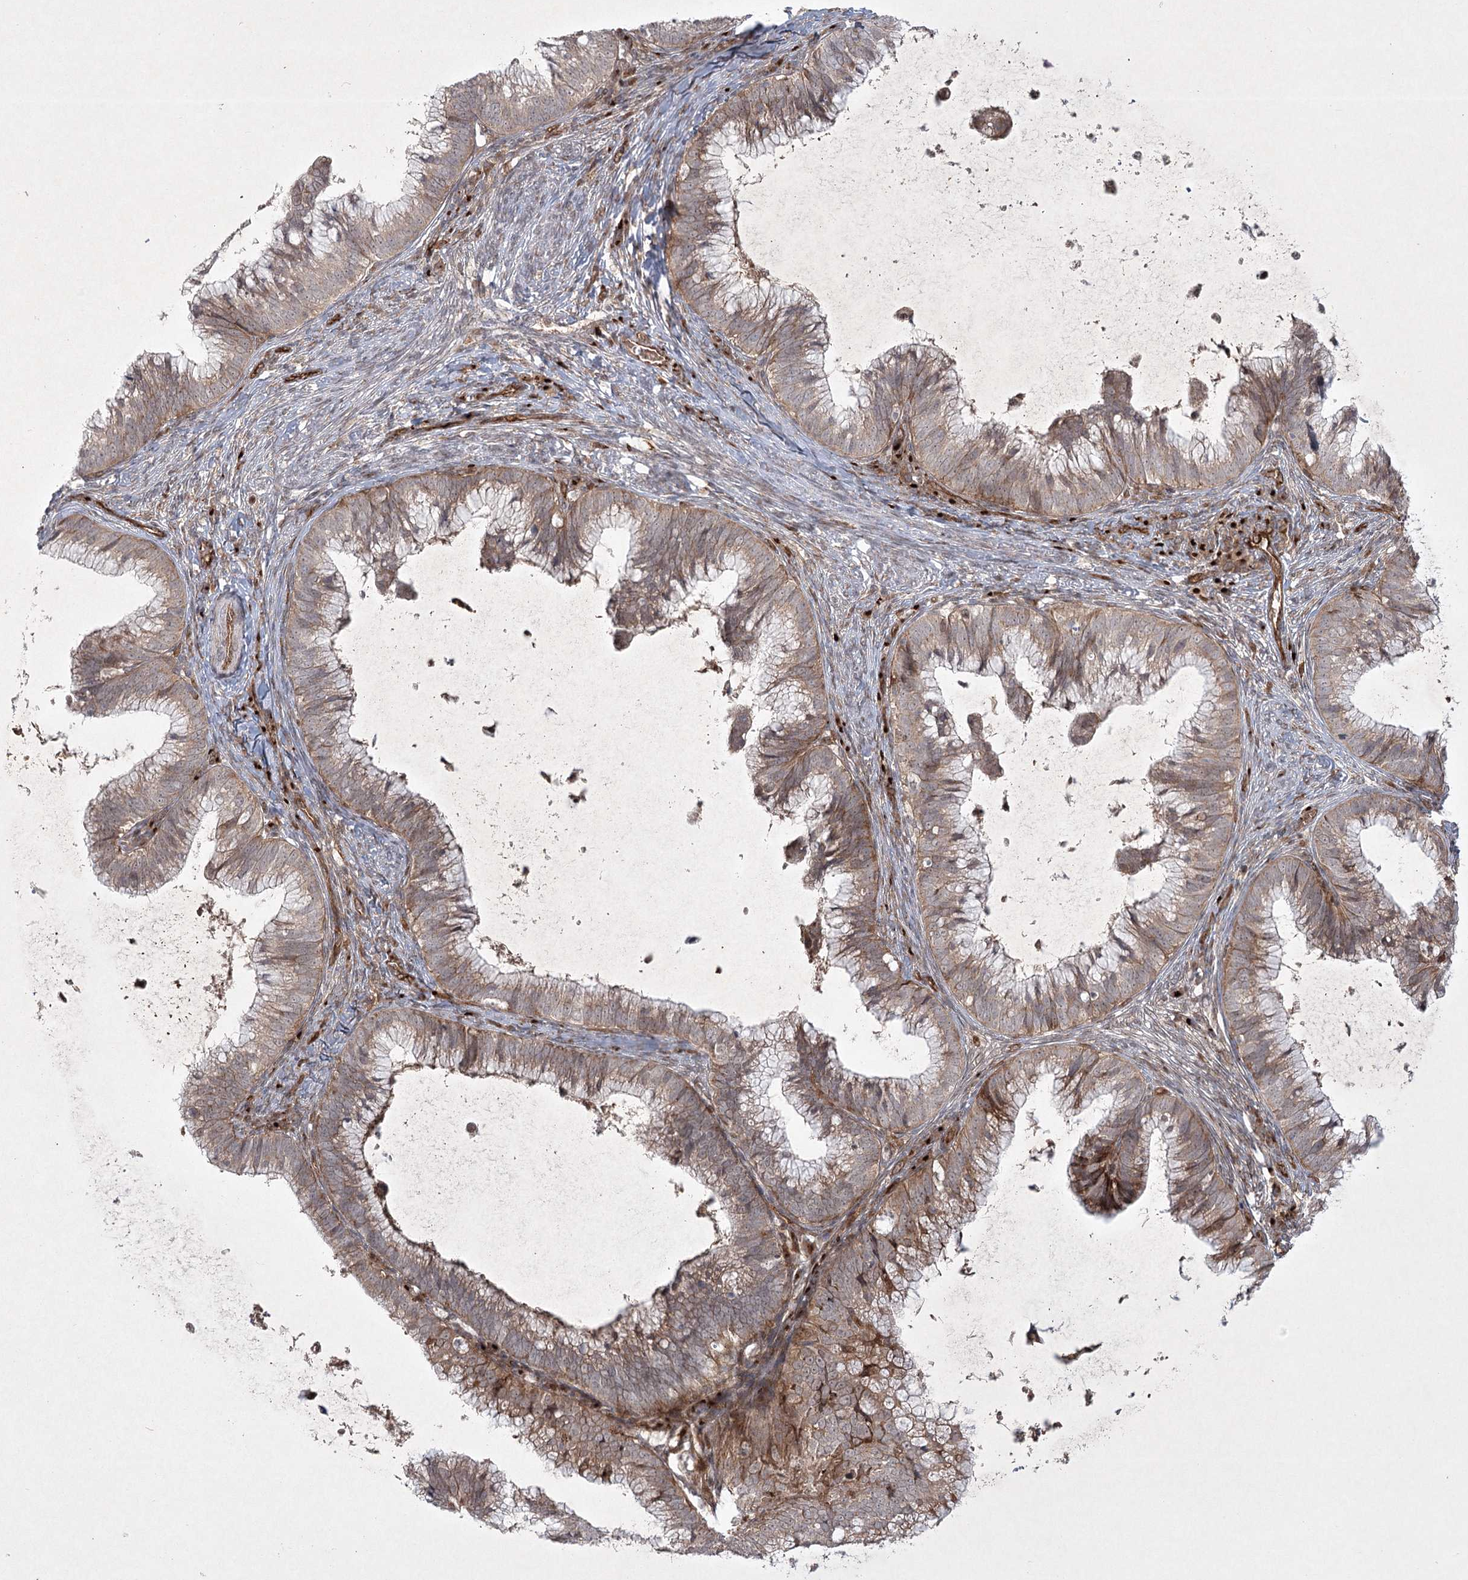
{"staining": {"intensity": "weak", "quantity": "25%-75%", "location": "cytoplasmic/membranous"}, "tissue": "cervical cancer", "cell_type": "Tumor cells", "image_type": "cancer", "snomed": [{"axis": "morphology", "description": "Adenocarcinoma, NOS"}, {"axis": "topography", "description": "Cervix"}], "caption": "Cervical cancer tissue shows weak cytoplasmic/membranous staining in approximately 25%-75% of tumor cells, visualized by immunohistochemistry.", "gene": "ARHGAP31", "patient": {"sex": "female", "age": 36}}